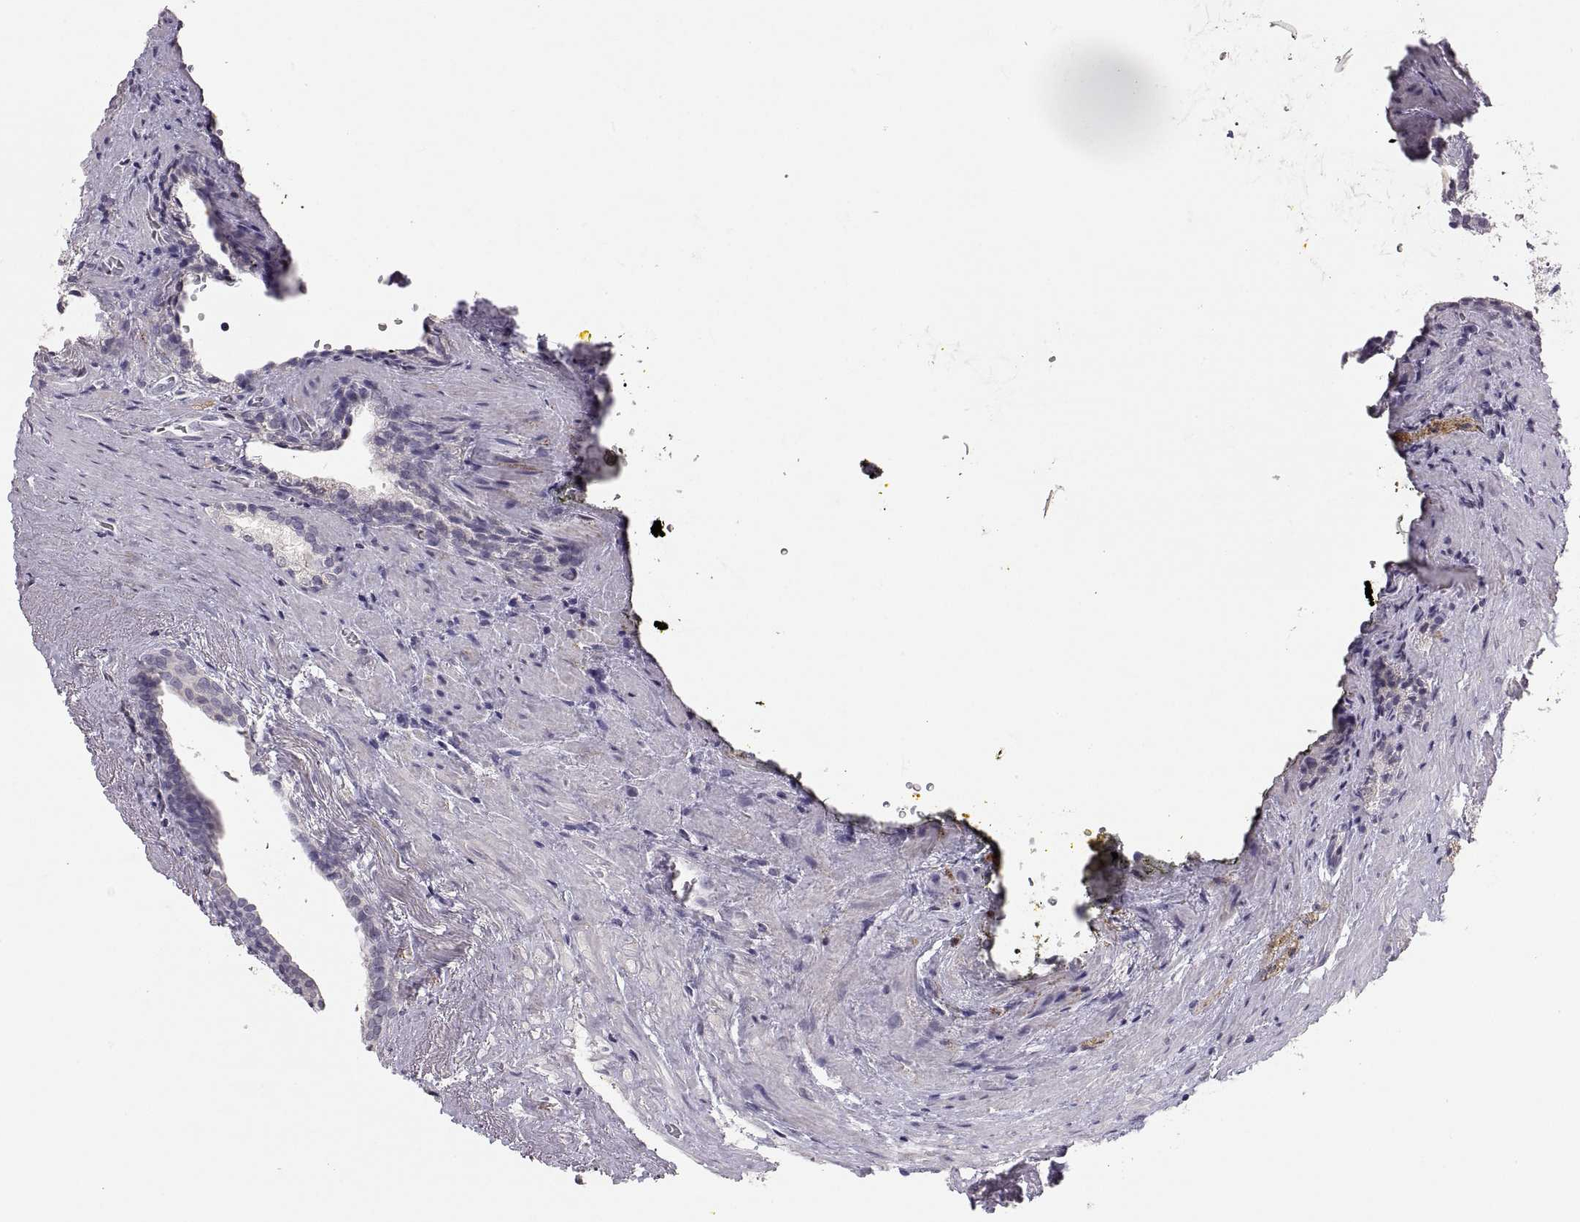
{"staining": {"intensity": "negative", "quantity": "none", "location": "none"}, "tissue": "prostate cancer", "cell_type": "Tumor cells", "image_type": "cancer", "snomed": [{"axis": "morphology", "description": "Adenocarcinoma, NOS"}, {"axis": "topography", "description": "Prostate and seminal vesicle, NOS"}], "caption": "High power microscopy micrograph of an IHC histopathology image of prostate cancer, revealing no significant staining in tumor cells. (DAB IHC, high magnification).", "gene": "CDH2", "patient": {"sex": "male", "age": 63}}